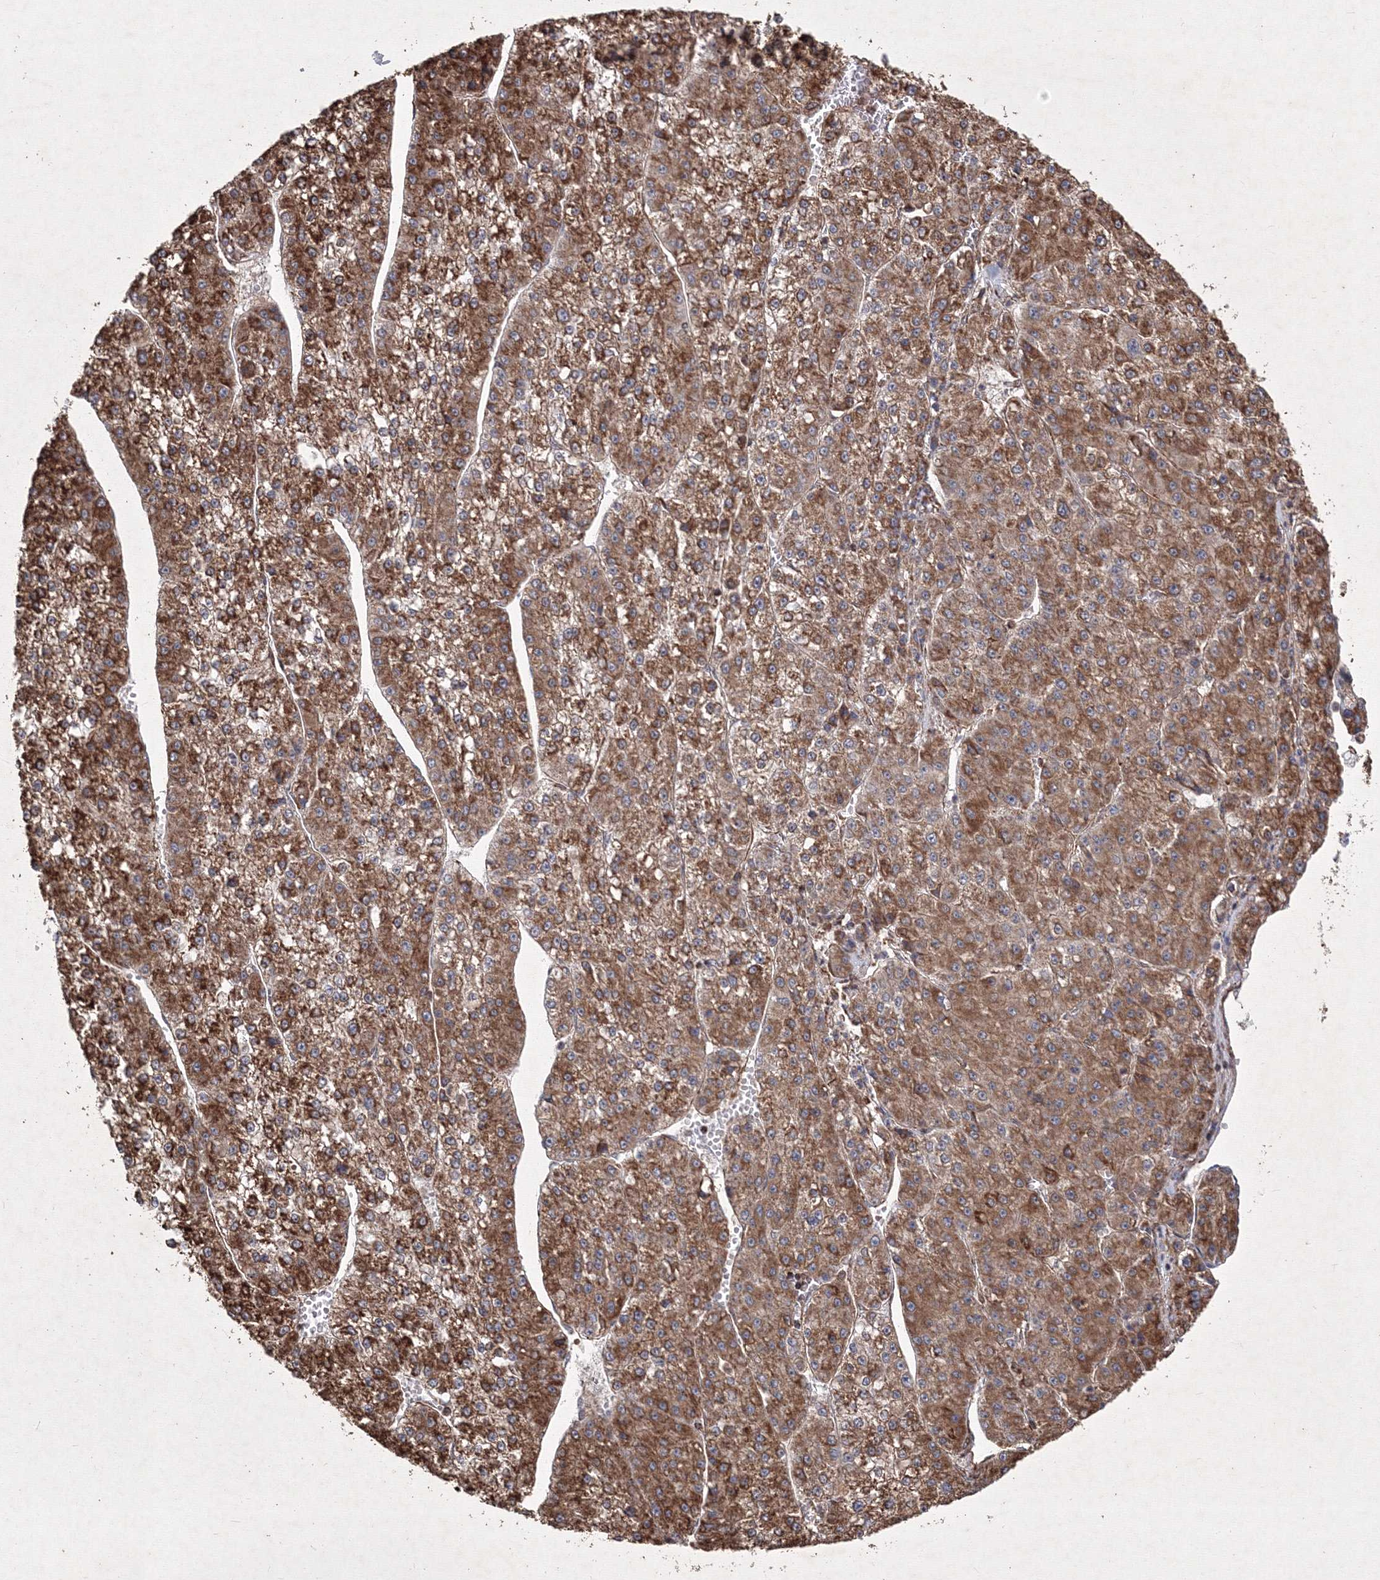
{"staining": {"intensity": "moderate", "quantity": ">75%", "location": "cytoplasmic/membranous"}, "tissue": "liver cancer", "cell_type": "Tumor cells", "image_type": "cancer", "snomed": [{"axis": "morphology", "description": "Carcinoma, Hepatocellular, NOS"}, {"axis": "topography", "description": "Liver"}], "caption": "Immunohistochemical staining of human liver cancer (hepatocellular carcinoma) reveals medium levels of moderate cytoplasmic/membranous protein positivity in approximately >75% of tumor cells.", "gene": "TMEM139", "patient": {"sex": "female", "age": 73}}